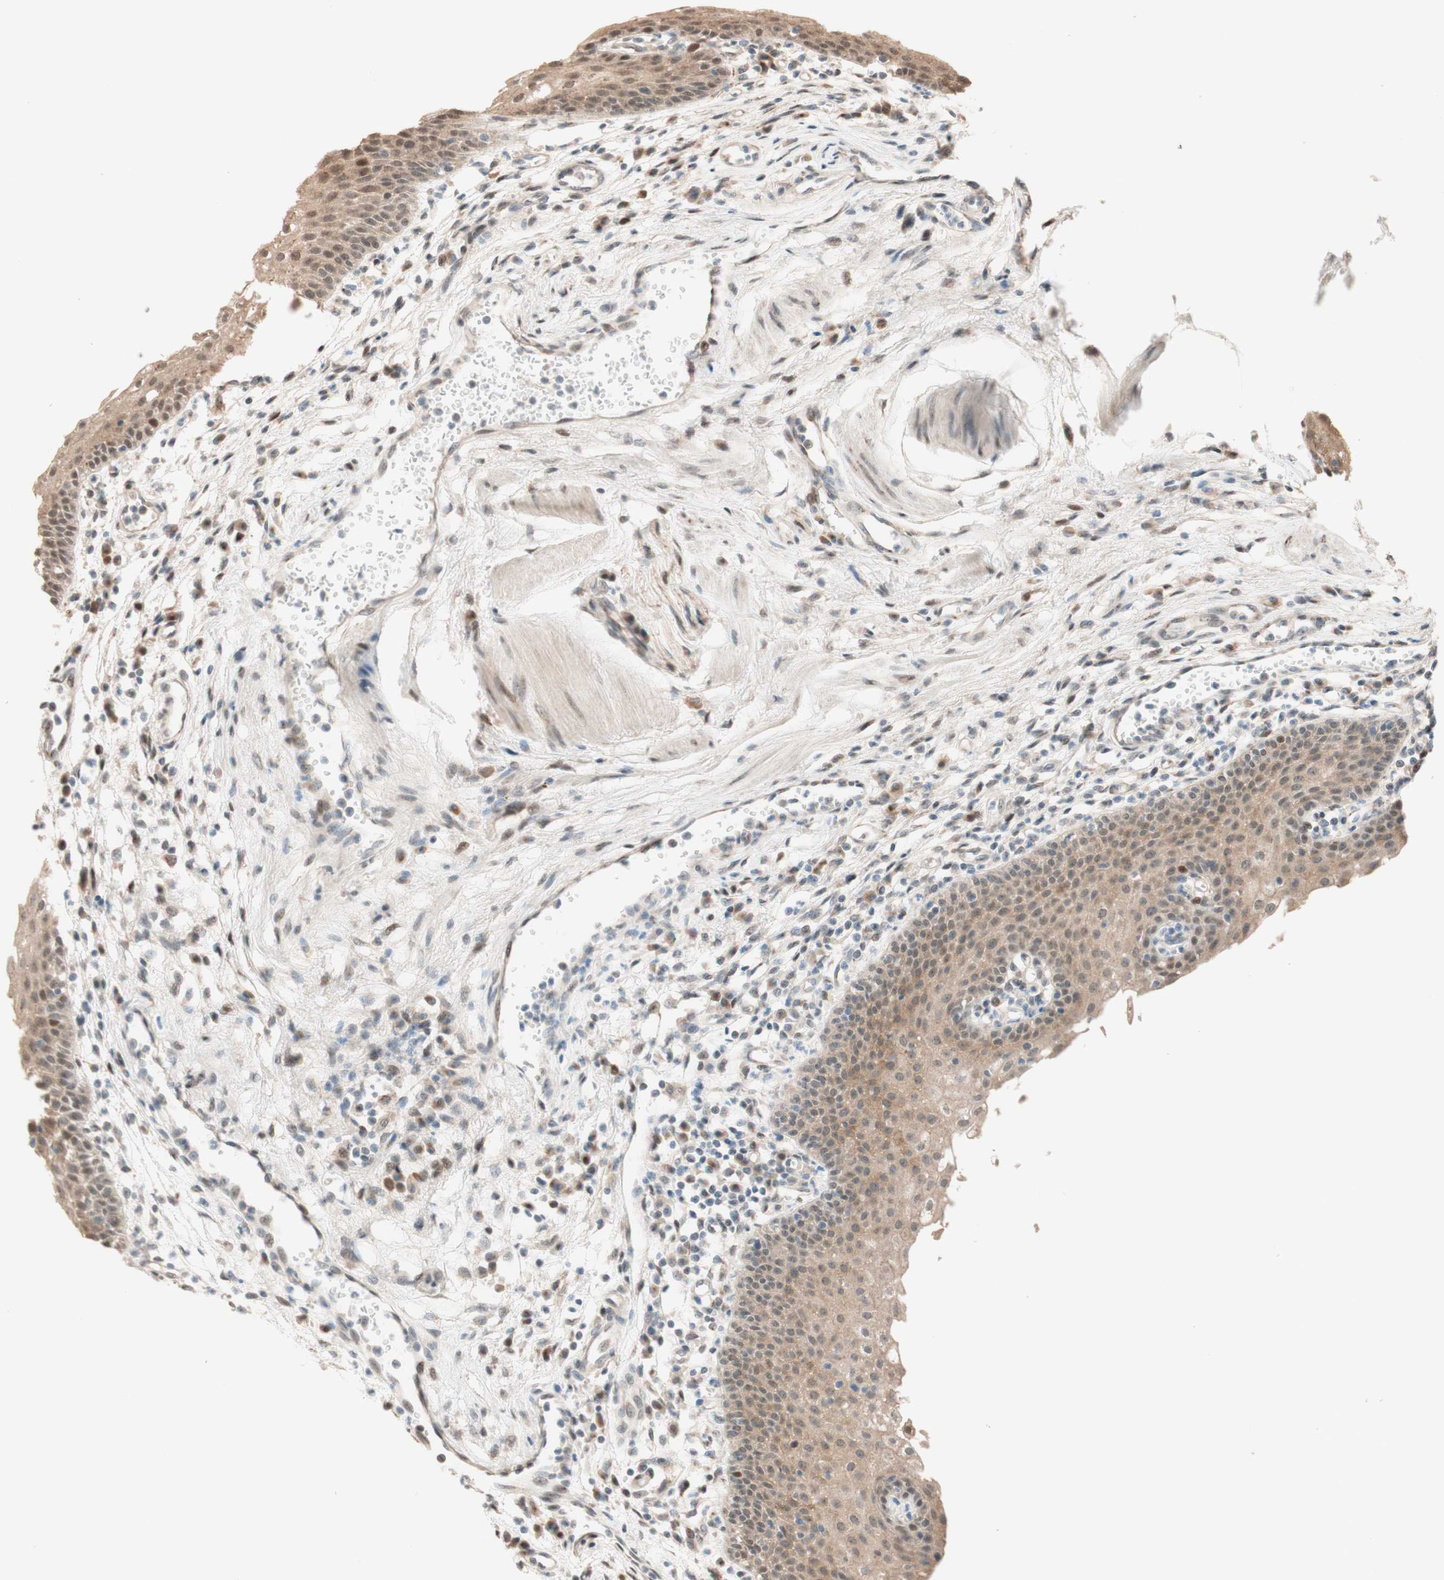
{"staining": {"intensity": "weak", "quantity": "25%-75%", "location": "cytoplasmic/membranous"}, "tissue": "urothelial cancer", "cell_type": "Tumor cells", "image_type": "cancer", "snomed": [{"axis": "morphology", "description": "Urothelial carcinoma, High grade"}, {"axis": "topography", "description": "Urinary bladder"}], "caption": "Brown immunohistochemical staining in human urothelial cancer reveals weak cytoplasmic/membranous expression in approximately 25%-75% of tumor cells.", "gene": "CCNC", "patient": {"sex": "female", "age": 85}}